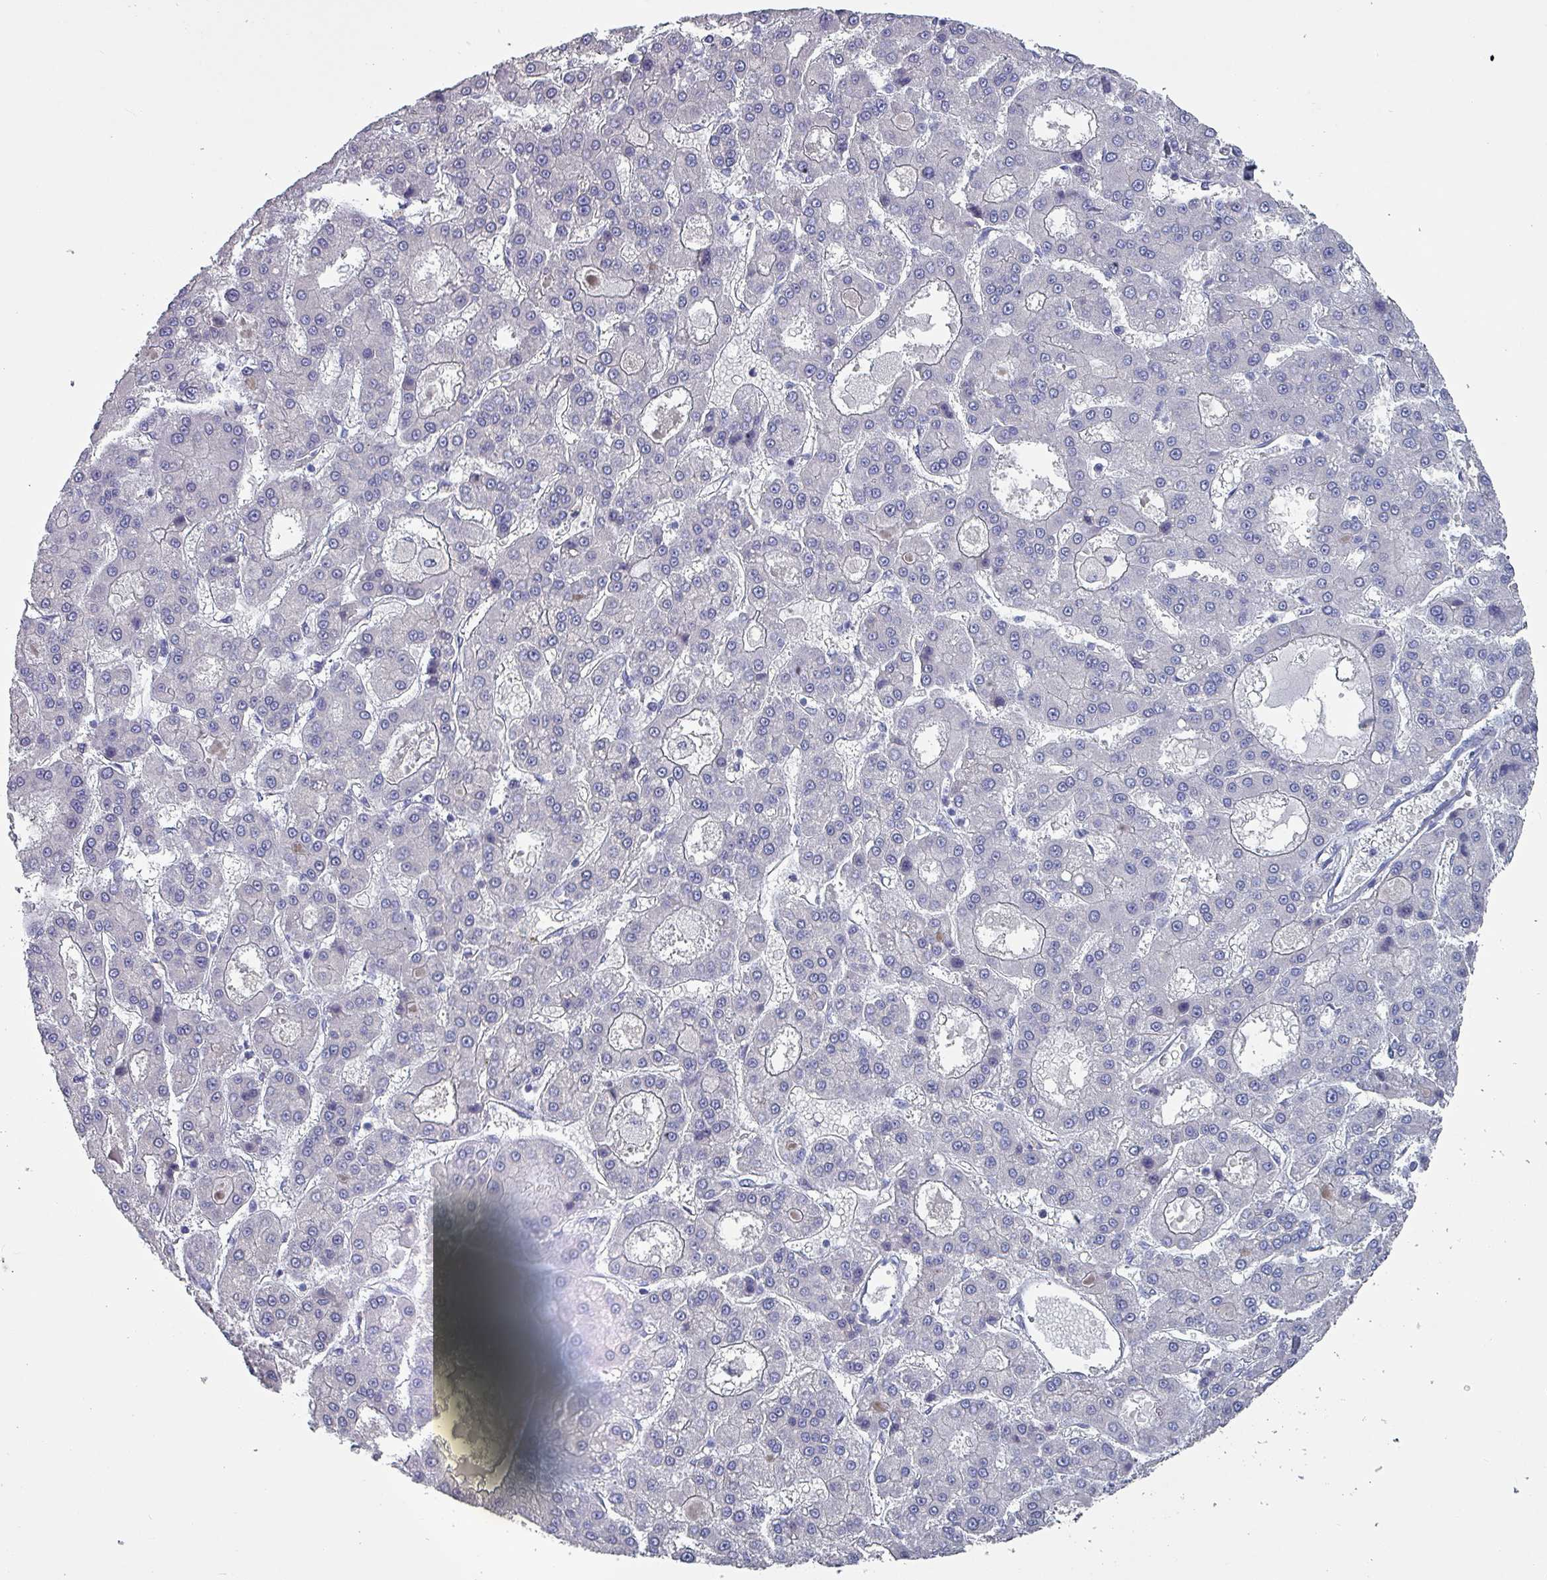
{"staining": {"intensity": "negative", "quantity": "none", "location": "none"}, "tissue": "liver cancer", "cell_type": "Tumor cells", "image_type": "cancer", "snomed": [{"axis": "morphology", "description": "Carcinoma, Hepatocellular, NOS"}, {"axis": "topography", "description": "Liver"}], "caption": "An immunohistochemistry photomicrograph of liver cancer (hepatocellular carcinoma) is shown. There is no staining in tumor cells of liver cancer (hepatocellular carcinoma).", "gene": "INS-IGF2", "patient": {"sex": "male", "age": 70}}